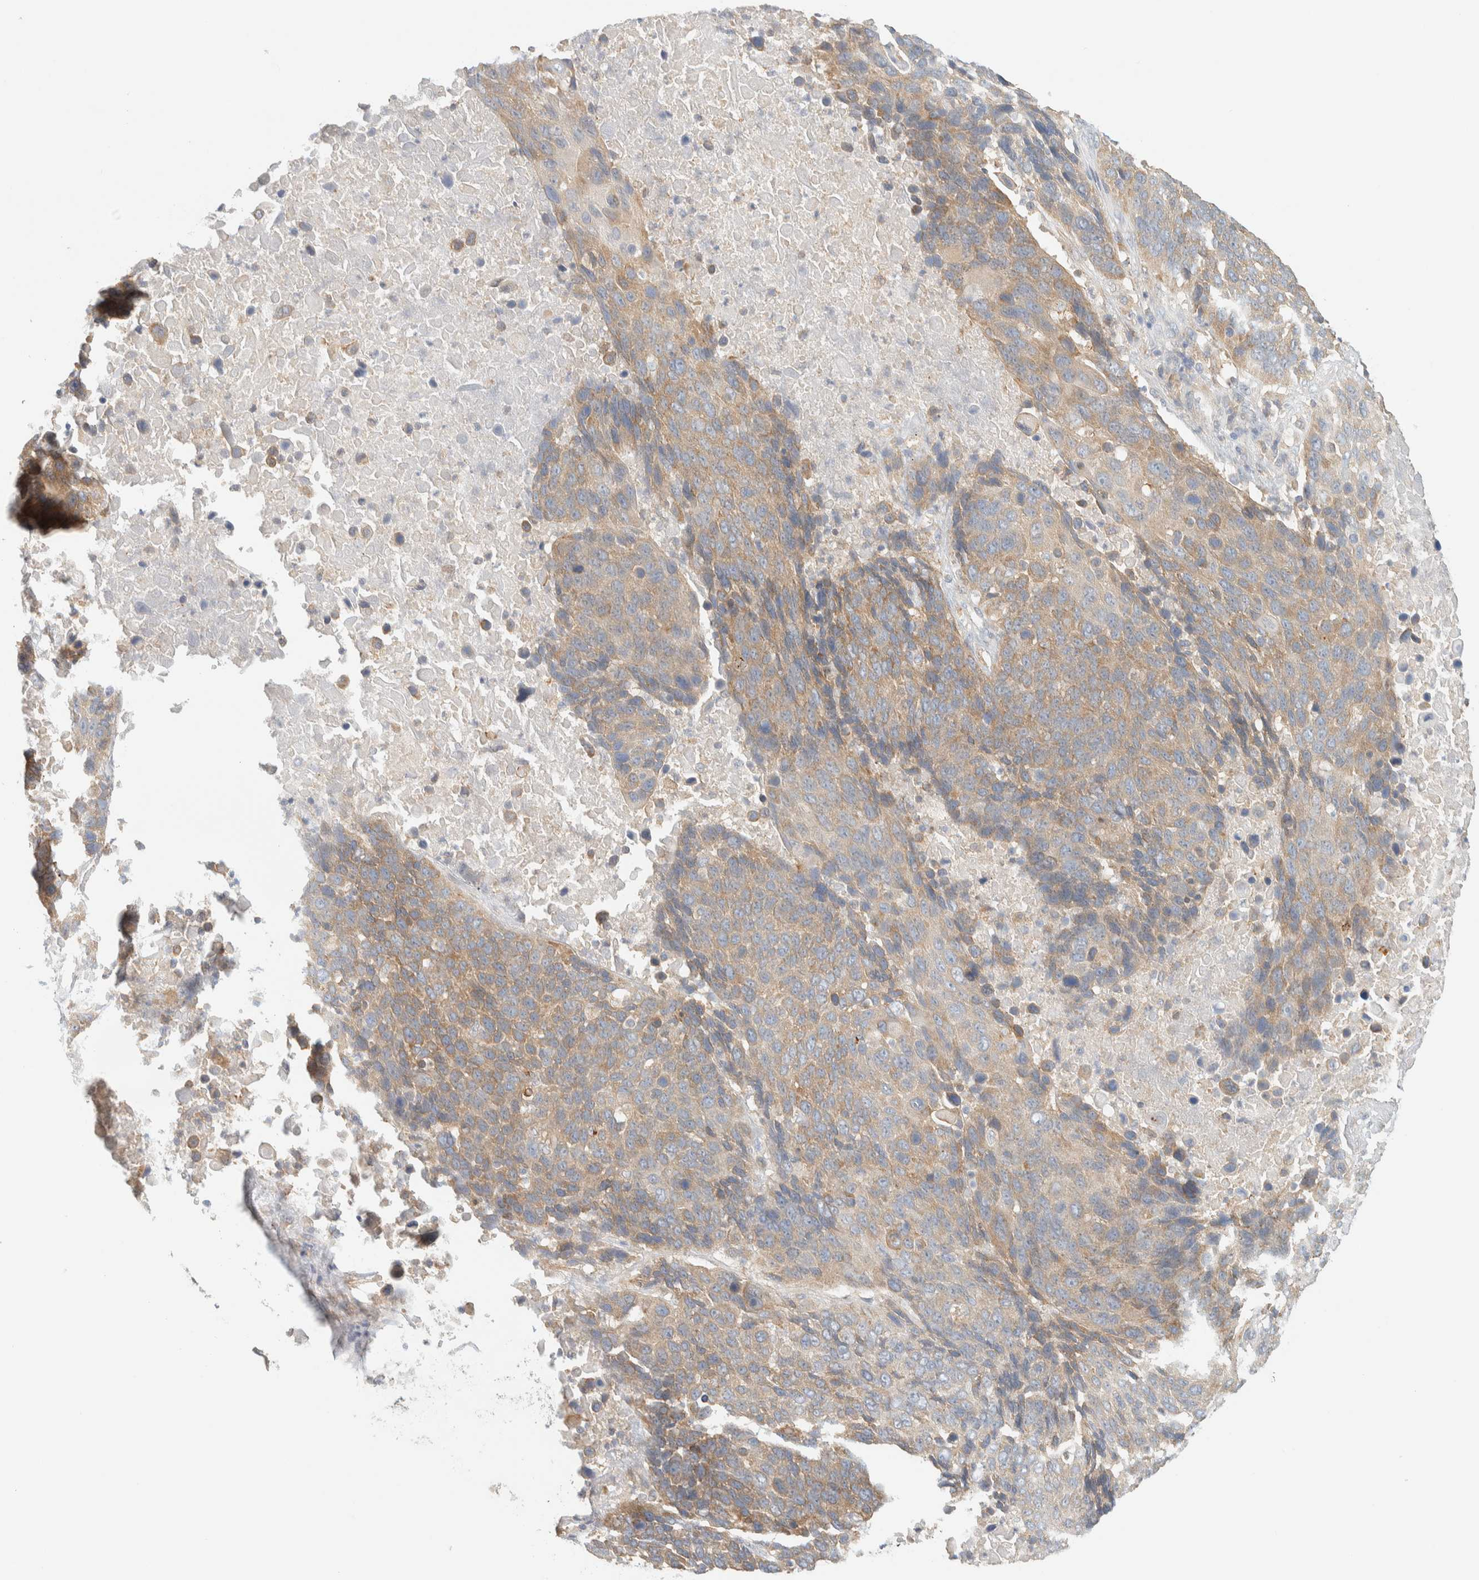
{"staining": {"intensity": "weak", "quantity": ">75%", "location": "cytoplasmic/membranous"}, "tissue": "lung cancer", "cell_type": "Tumor cells", "image_type": "cancer", "snomed": [{"axis": "morphology", "description": "Squamous cell carcinoma, NOS"}, {"axis": "topography", "description": "Lung"}], "caption": "Protein expression analysis of lung cancer (squamous cell carcinoma) displays weak cytoplasmic/membranous staining in approximately >75% of tumor cells.", "gene": "NT5C", "patient": {"sex": "male", "age": 66}}